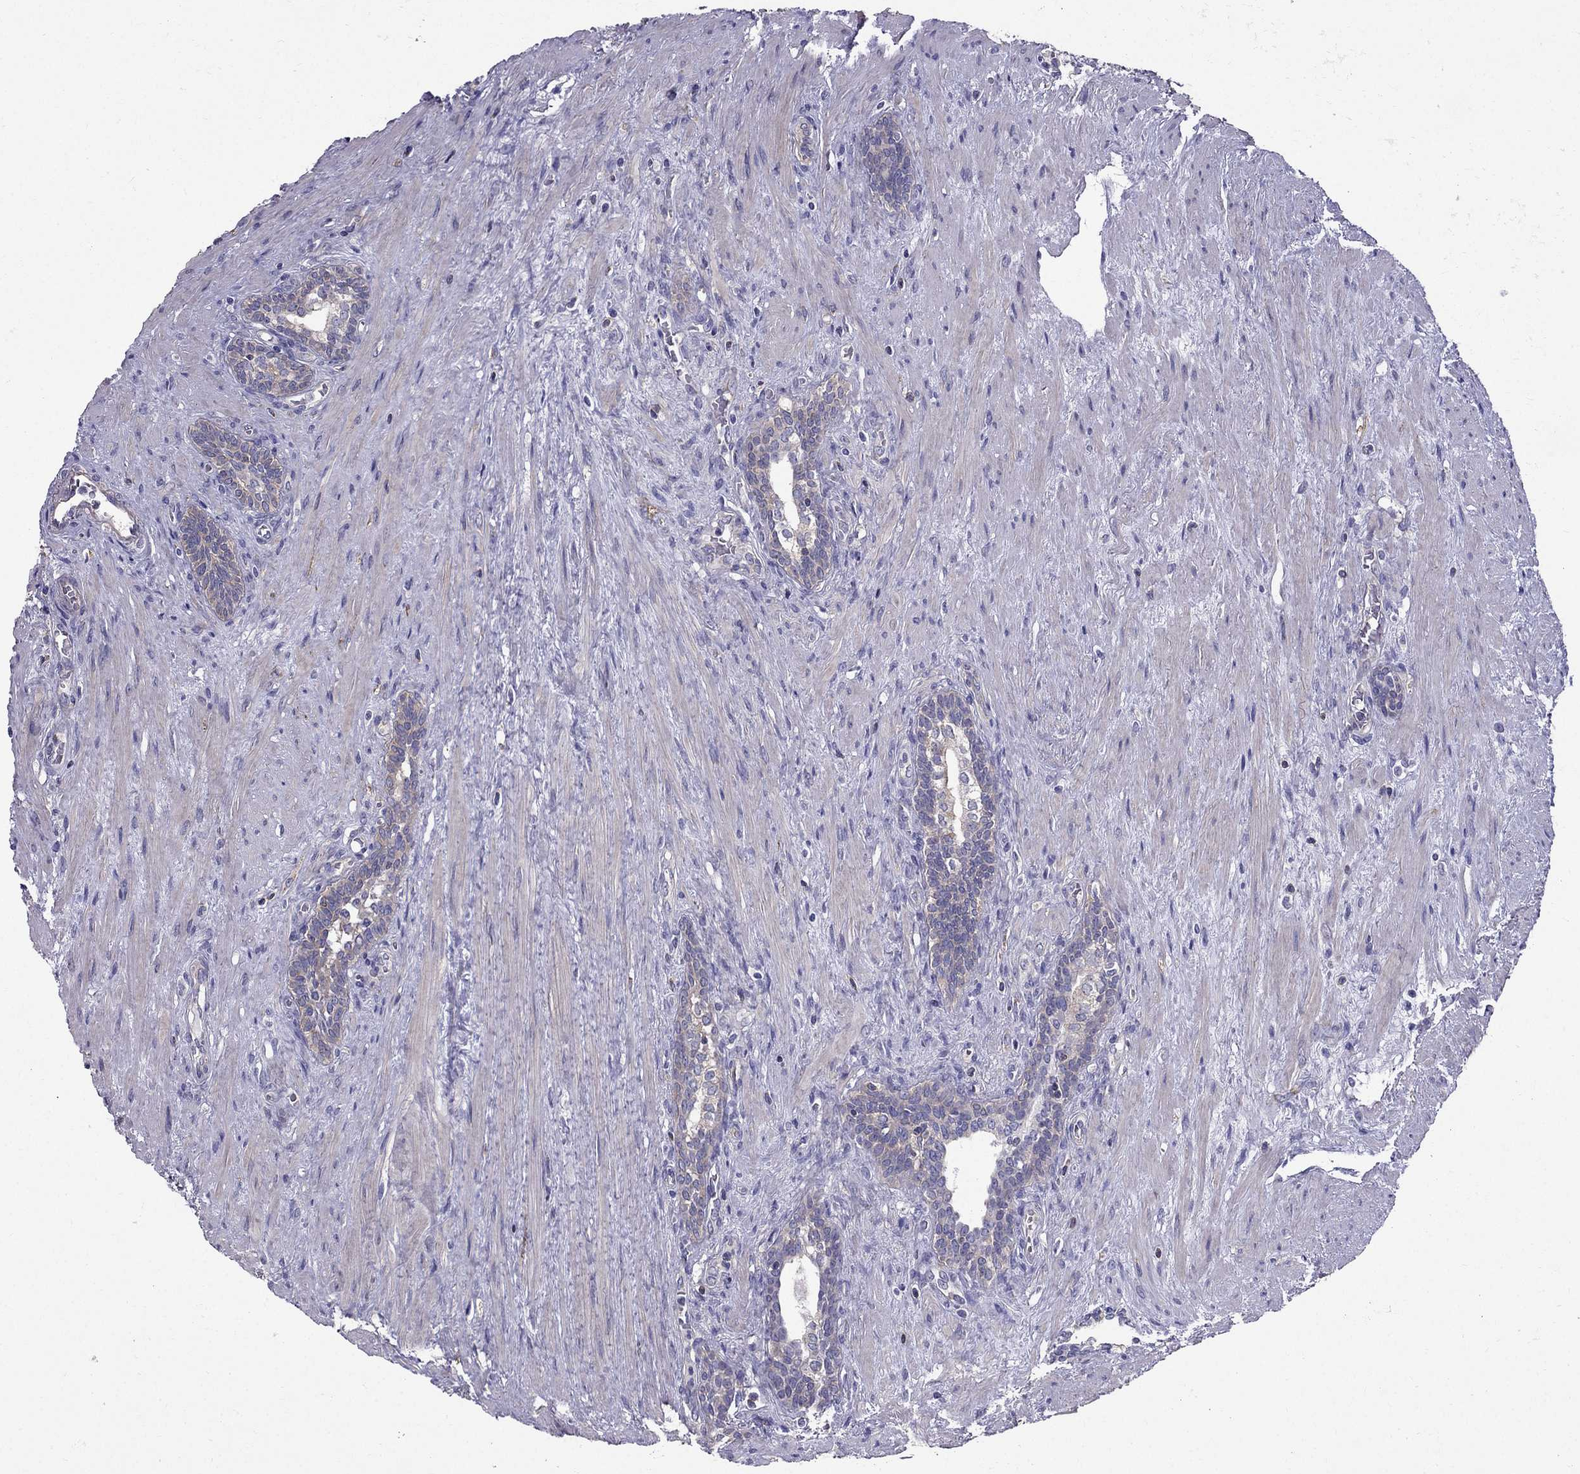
{"staining": {"intensity": "weak", "quantity": "<25%", "location": "cytoplasmic/membranous"}, "tissue": "prostate cancer", "cell_type": "Tumor cells", "image_type": "cancer", "snomed": [{"axis": "morphology", "description": "Adenocarcinoma, NOS"}, {"axis": "morphology", "description": "Adenocarcinoma, High grade"}, {"axis": "topography", "description": "Prostate"}], "caption": "Prostate high-grade adenocarcinoma stained for a protein using IHC demonstrates no expression tumor cells.", "gene": "AAK1", "patient": {"sex": "male", "age": 61}}